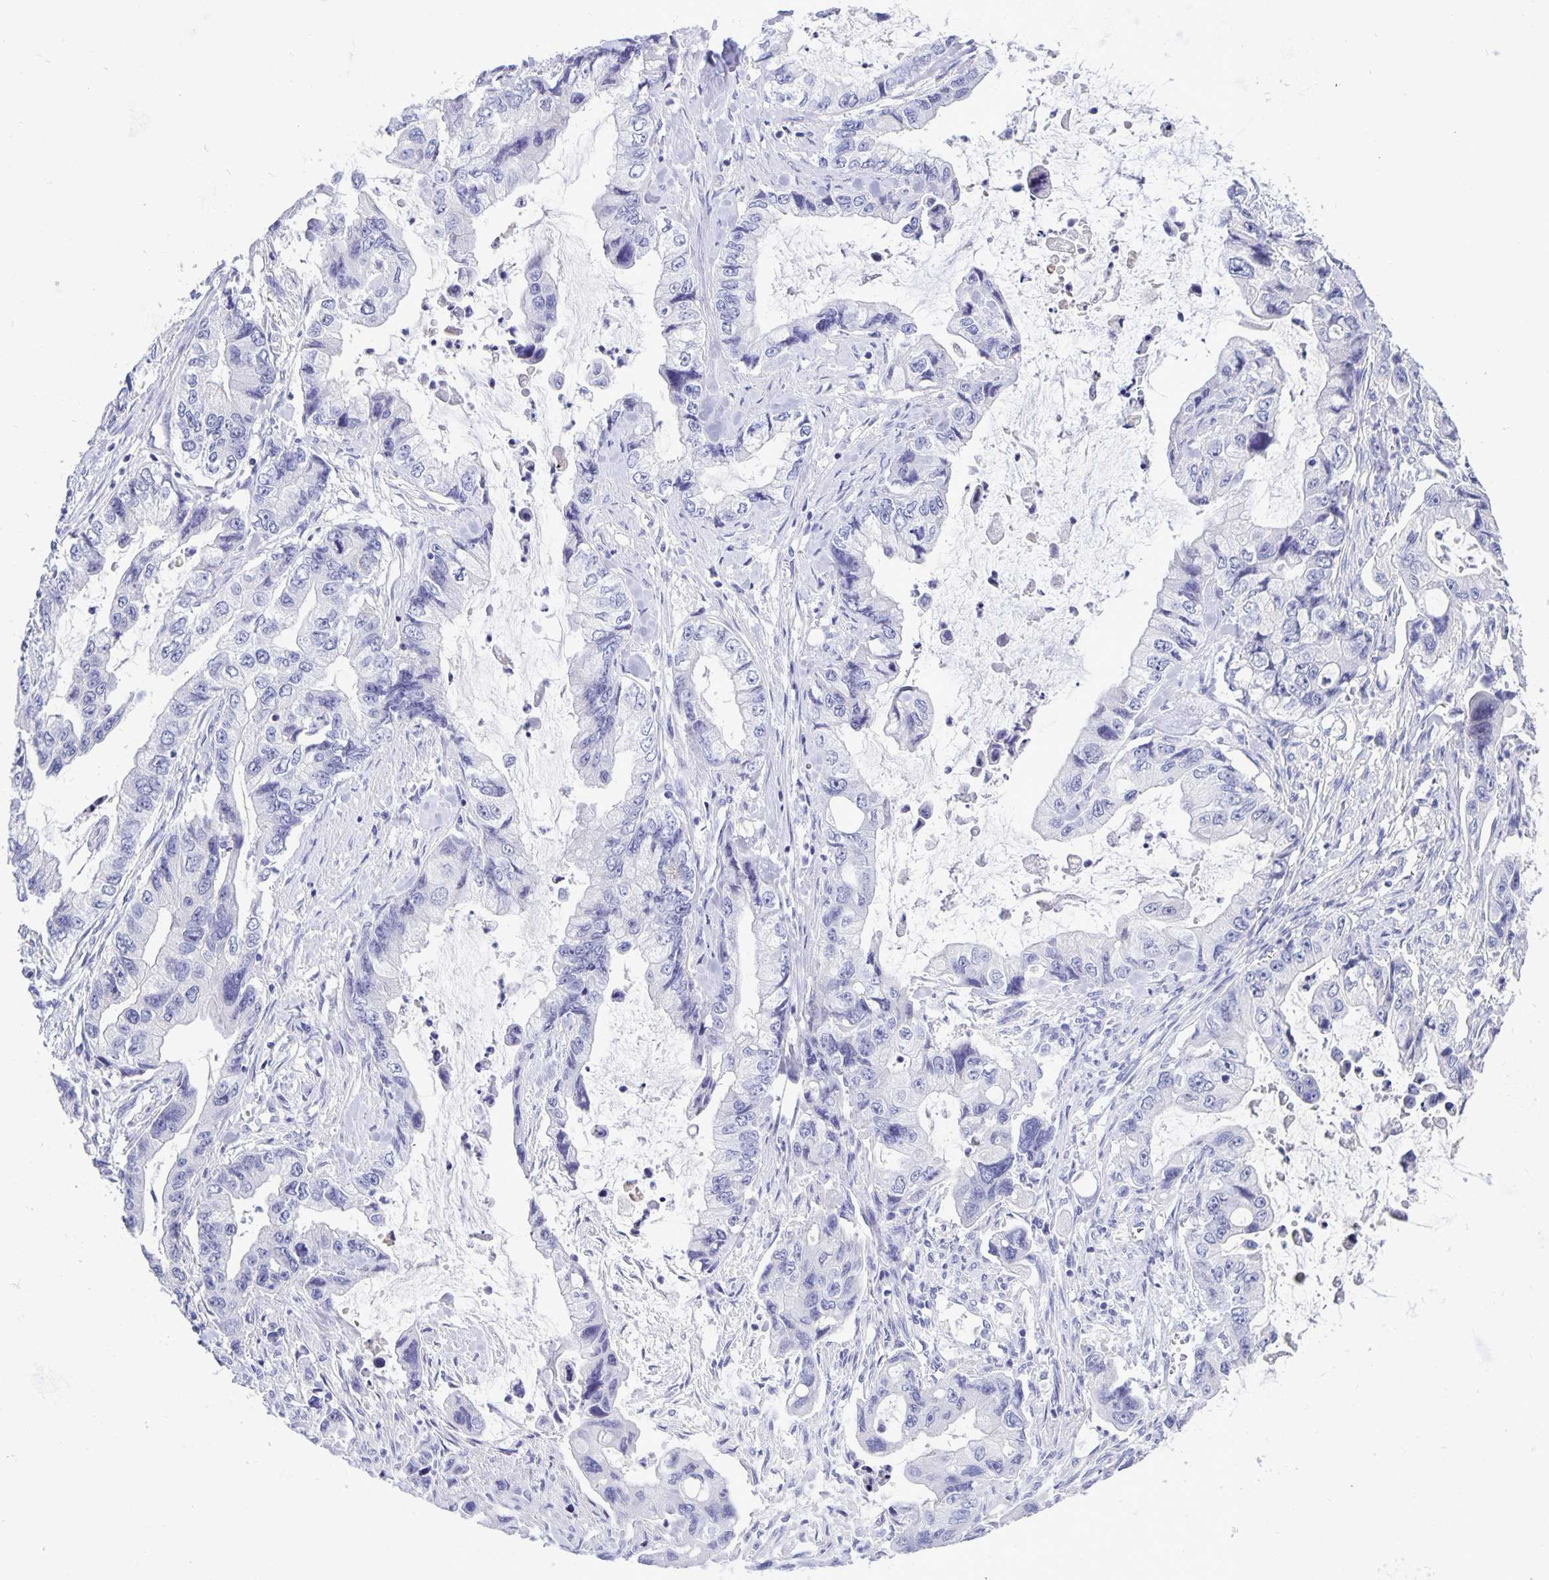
{"staining": {"intensity": "negative", "quantity": "none", "location": "none"}, "tissue": "stomach cancer", "cell_type": "Tumor cells", "image_type": "cancer", "snomed": [{"axis": "morphology", "description": "Adenocarcinoma, NOS"}, {"axis": "topography", "description": "Pancreas"}, {"axis": "topography", "description": "Stomach, upper"}, {"axis": "topography", "description": "Stomach"}], "caption": "Tumor cells show no significant expression in stomach cancer (adenocarcinoma).", "gene": "ERMN", "patient": {"sex": "male", "age": 77}}